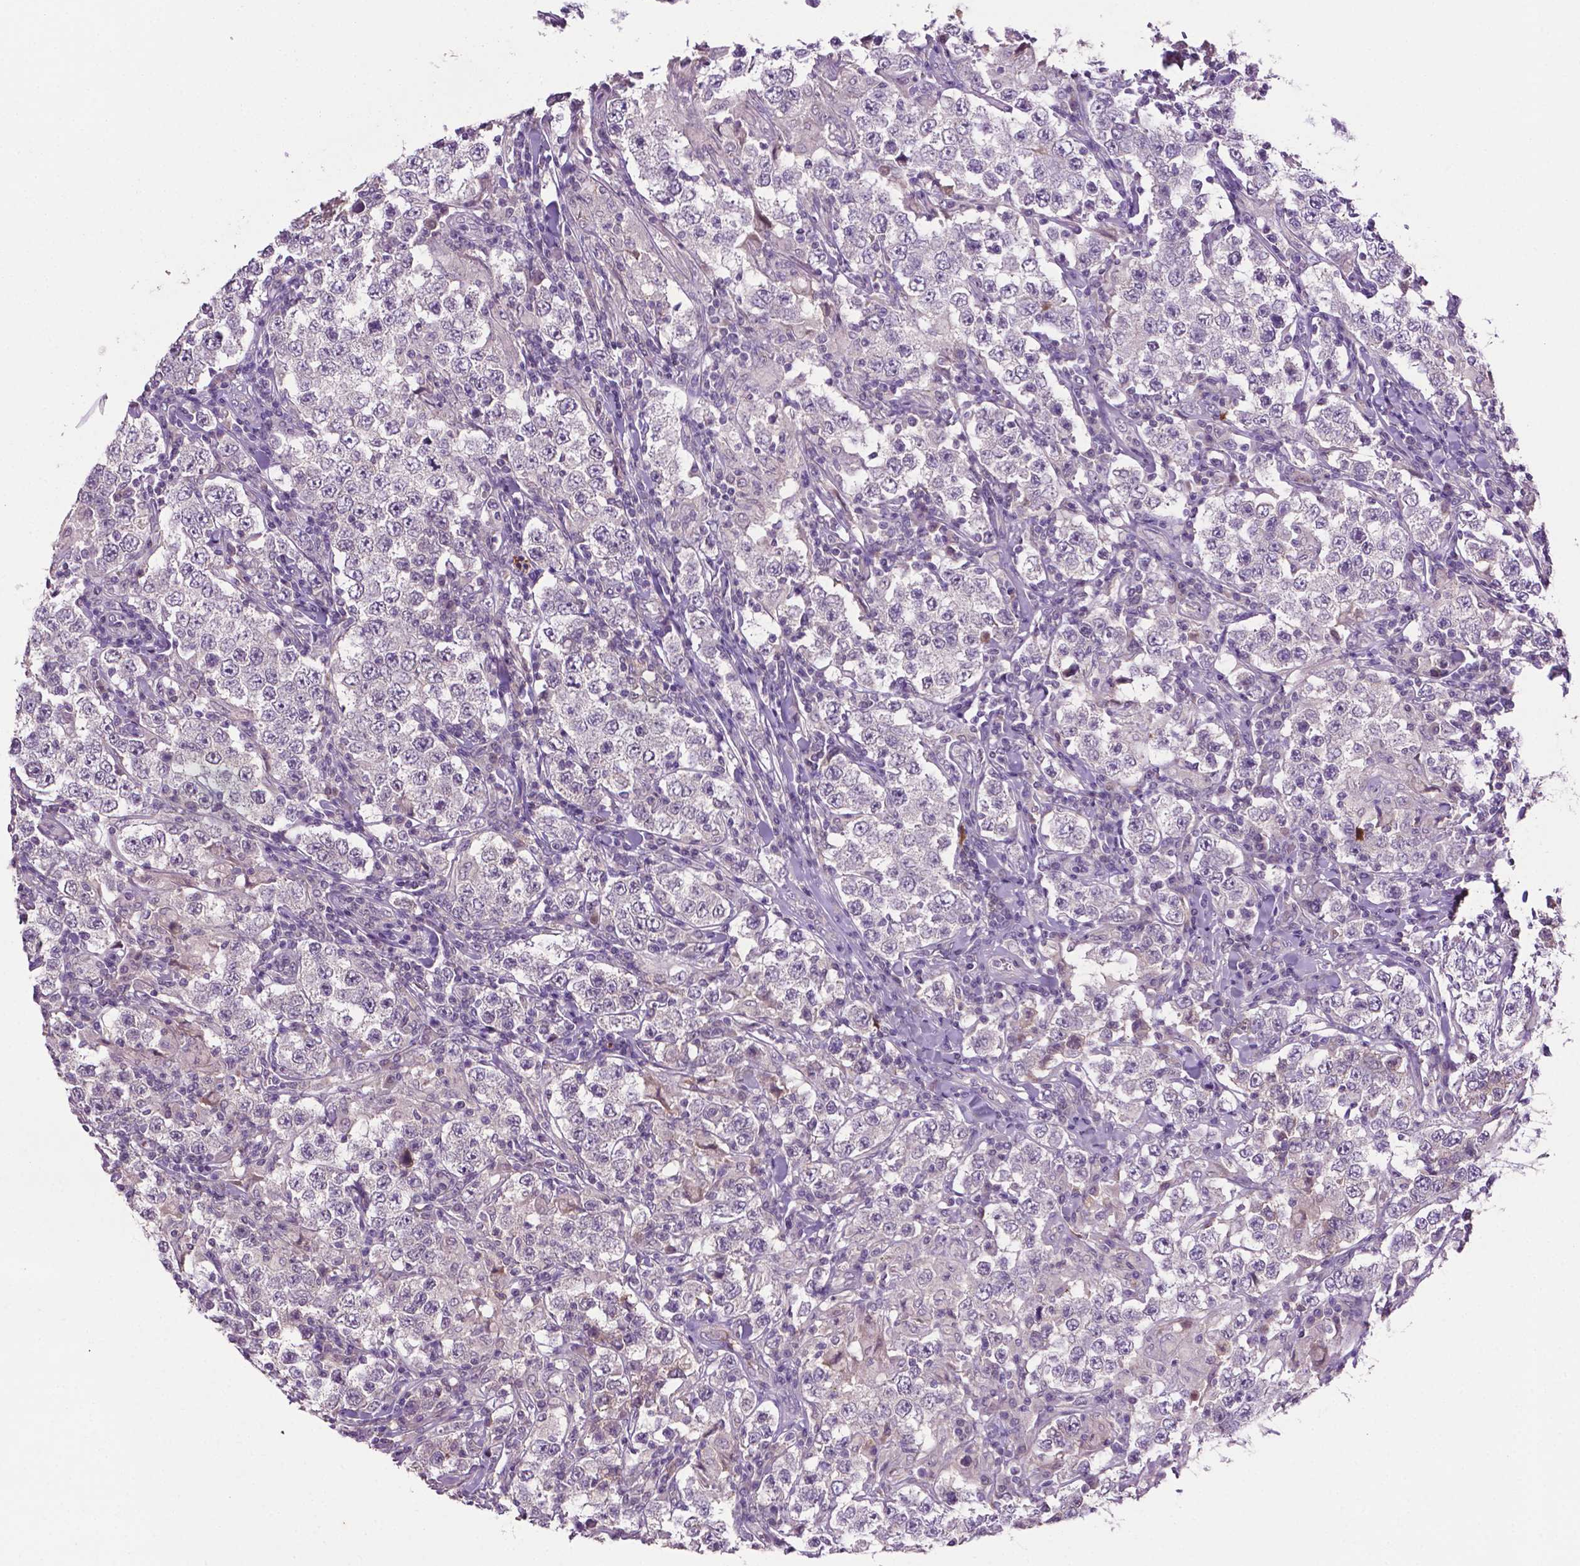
{"staining": {"intensity": "negative", "quantity": "none", "location": "none"}, "tissue": "testis cancer", "cell_type": "Tumor cells", "image_type": "cancer", "snomed": [{"axis": "morphology", "description": "Seminoma, NOS"}, {"axis": "morphology", "description": "Carcinoma, Embryonal, NOS"}, {"axis": "topography", "description": "Testis"}], "caption": "Protein analysis of testis cancer (embryonal carcinoma) displays no significant staining in tumor cells. (DAB (3,3'-diaminobenzidine) IHC, high magnification).", "gene": "FBLN1", "patient": {"sex": "male", "age": 41}}